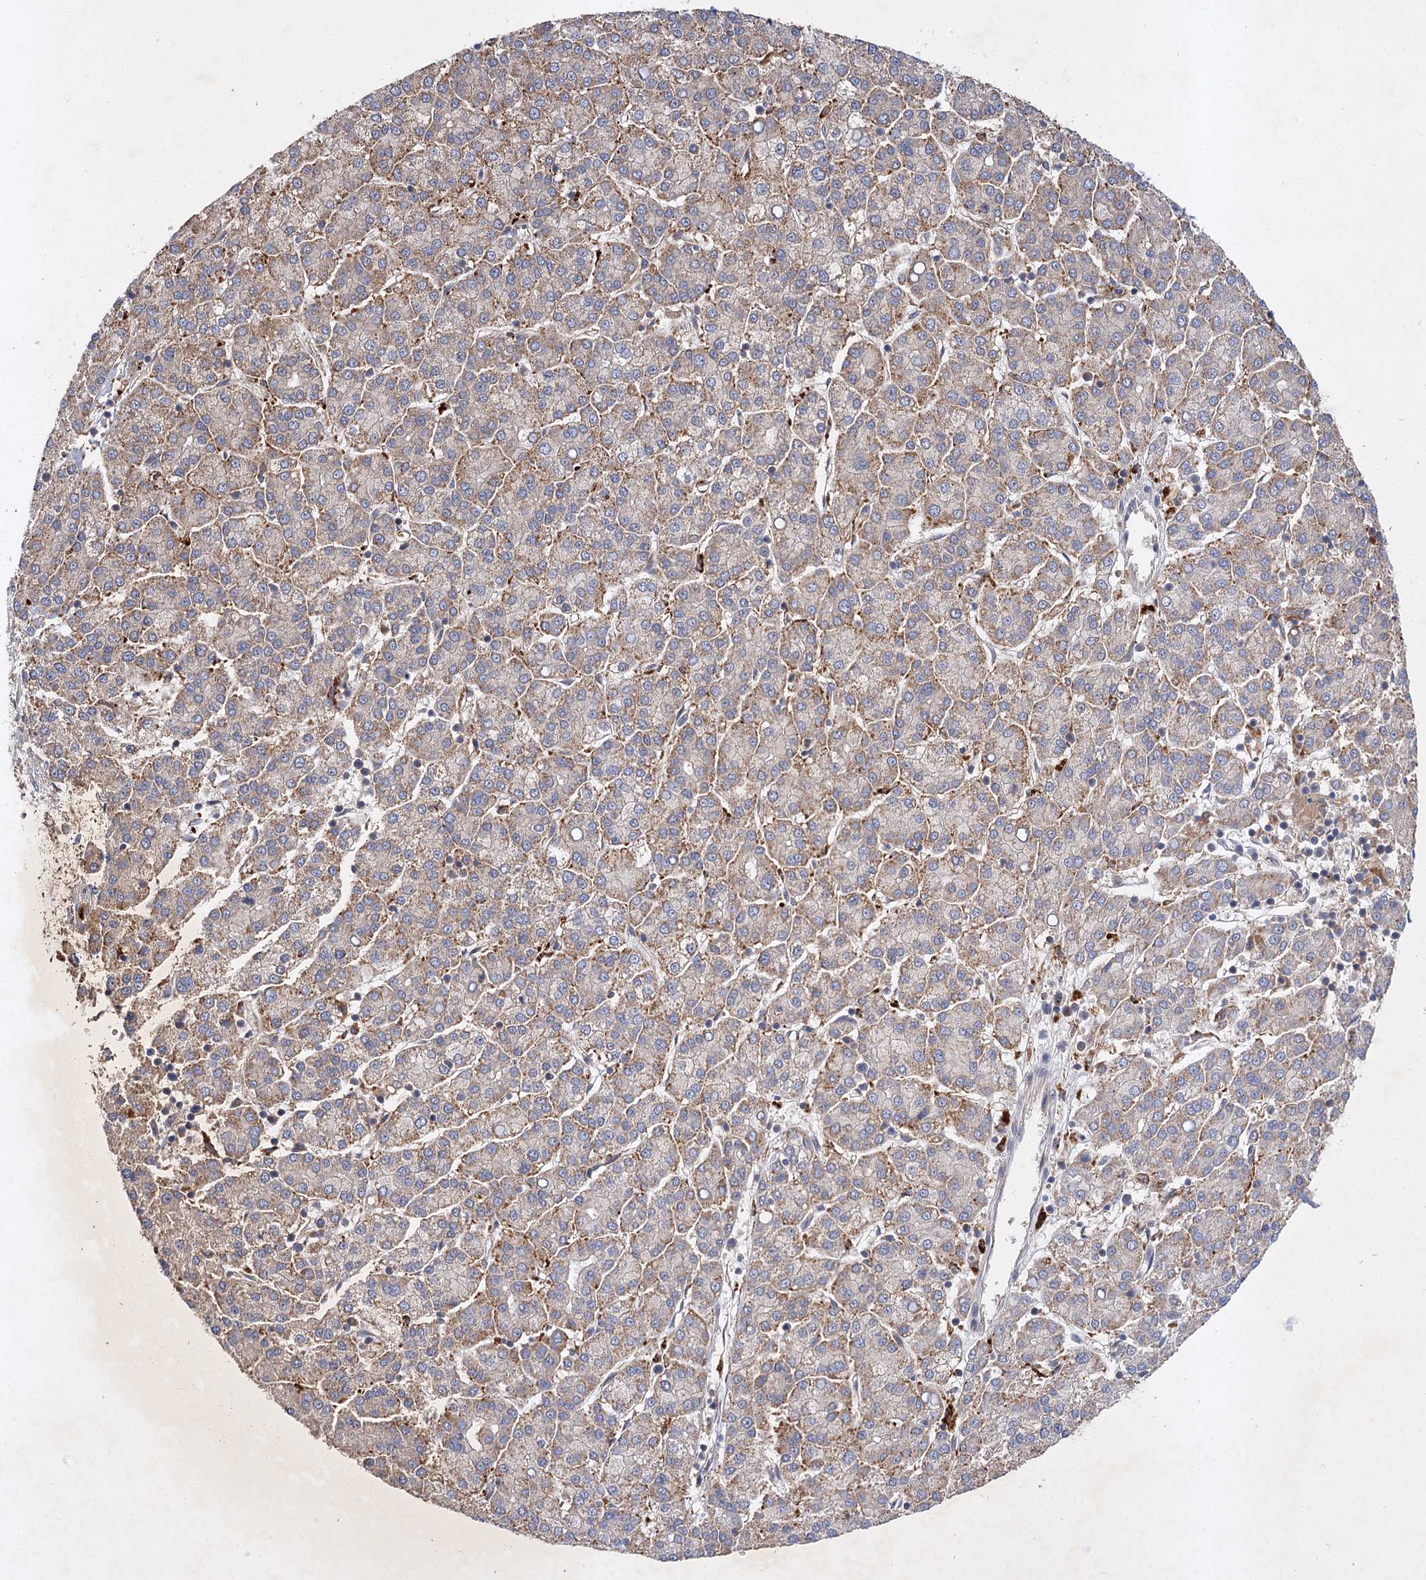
{"staining": {"intensity": "weak", "quantity": ">75%", "location": "cytoplasmic/membranous"}, "tissue": "liver cancer", "cell_type": "Tumor cells", "image_type": "cancer", "snomed": [{"axis": "morphology", "description": "Carcinoma, Hepatocellular, NOS"}, {"axis": "topography", "description": "Liver"}], "caption": "Human liver hepatocellular carcinoma stained with a brown dye displays weak cytoplasmic/membranous positive expression in approximately >75% of tumor cells.", "gene": "PATL1", "patient": {"sex": "female", "age": 58}}